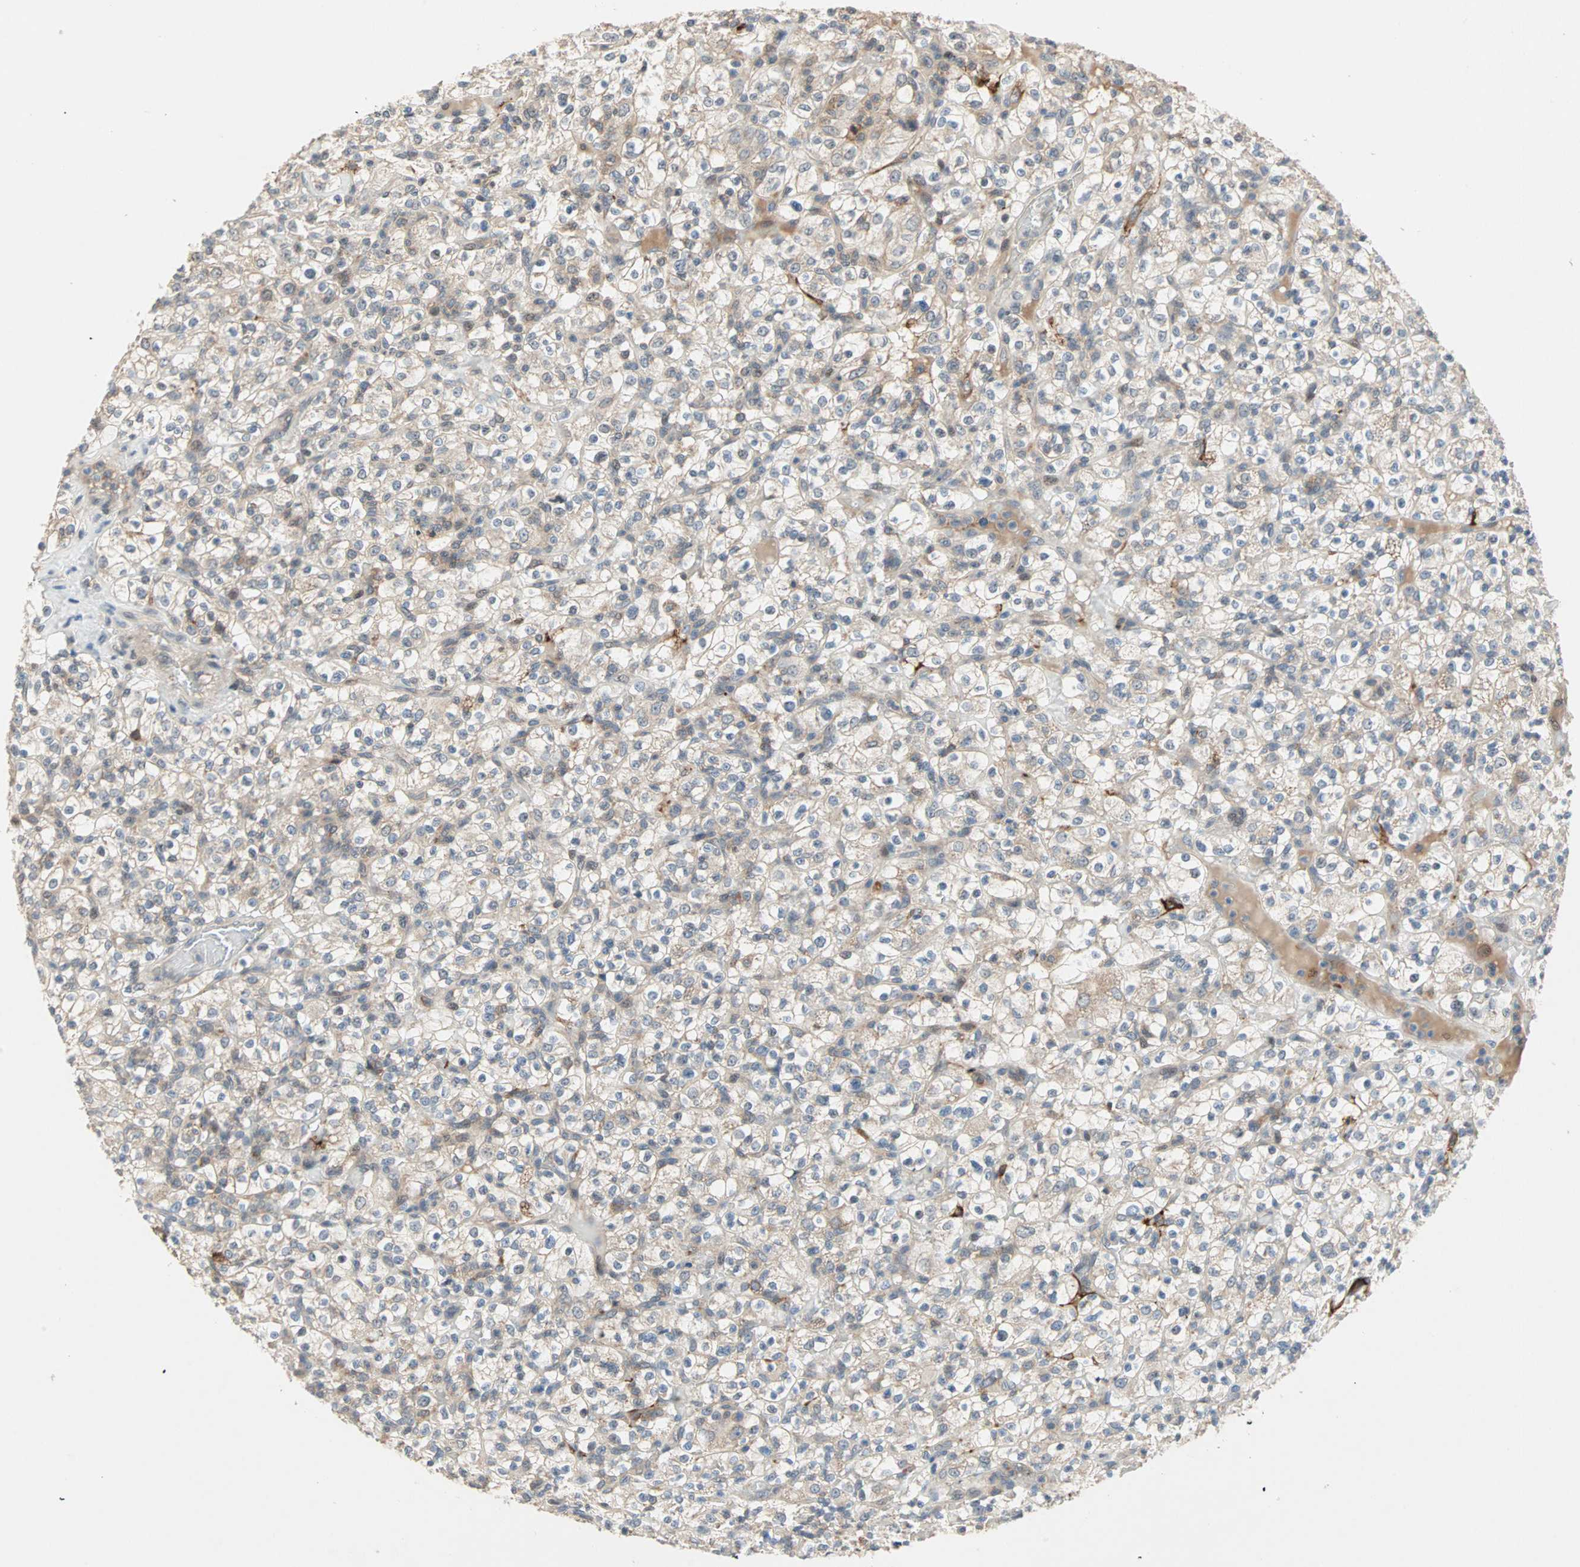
{"staining": {"intensity": "negative", "quantity": "none", "location": "none"}, "tissue": "renal cancer", "cell_type": "Tumor cells", "image_type": "cancer", "snomed": [{"axis": "morphology", "description": "Normal tissue, NOS"}, {"axis": "morphology", "description": "Adenocarcinoma, NOS"}, {"axis": "topography", "description": "Kidney"}], "caption": "An IHC micrograph of renal cancer (adenocarcinoma) is shown. There is no staining in tumor cells of renal cancer (adenocarcinoma).", "gene": "PROS1", "patient": {"sex": "female", "age": 72}}